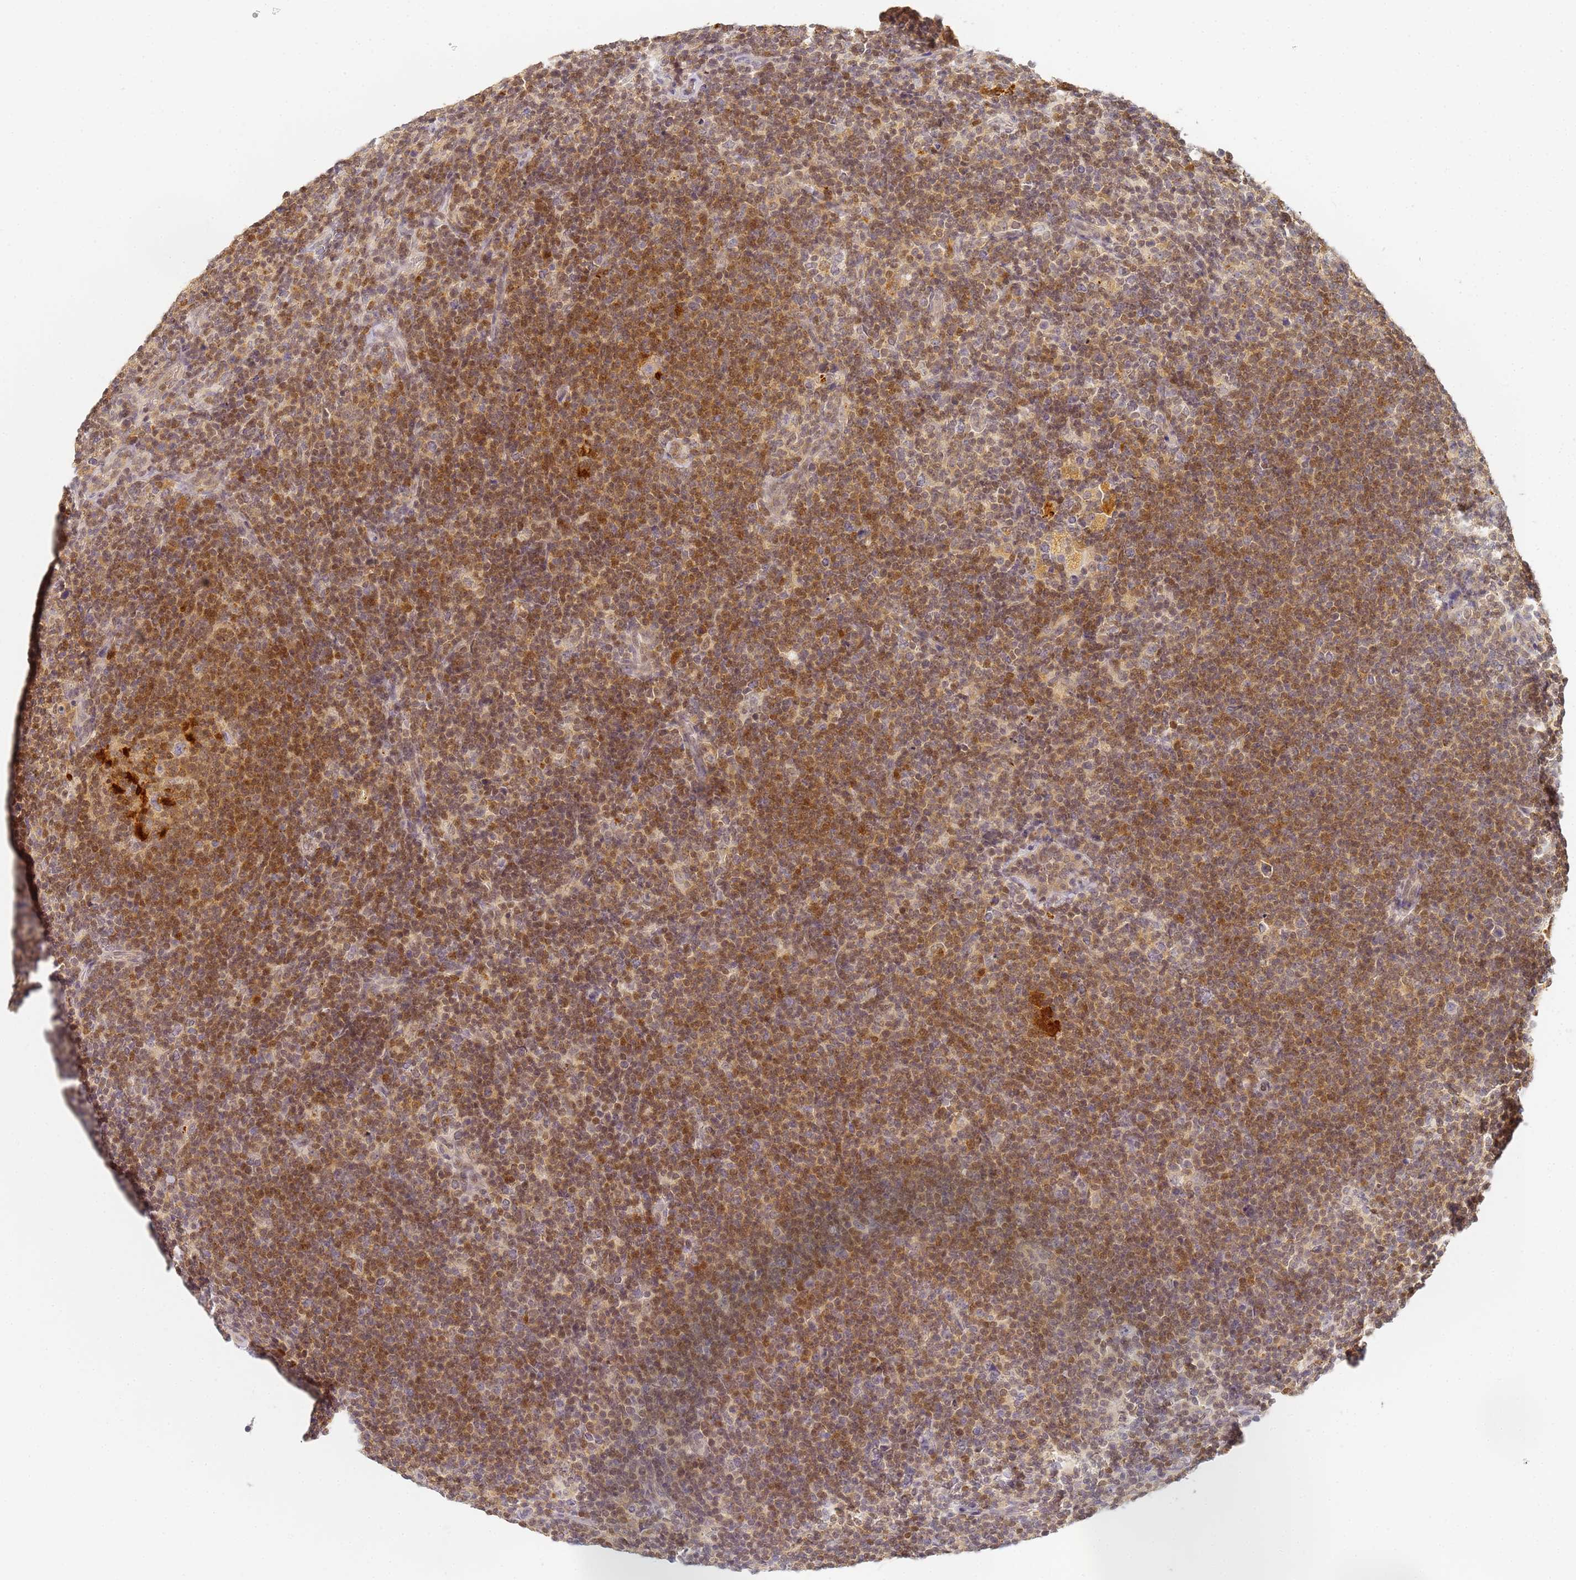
{"staining": {"intensity": "weak", "quantity": "25%-75%", "location": "nuclear"}, "tissue": "lymphoma", "cell_type": "Tumor cells", "image_type": "cancer", "snomed": [{"axis": "morphology", "description": "Hodgkin's disease, NOS"}, {"axis": "topography", "description": "Lymph node"}], "caption": "Lymphoma was stained to show a protein in brown. There is low levels of weak nuclear positivity in about 25%-75% of tumor cells.", "gene": "HMCES", "patient": {"sex": "female", "age": 57}}